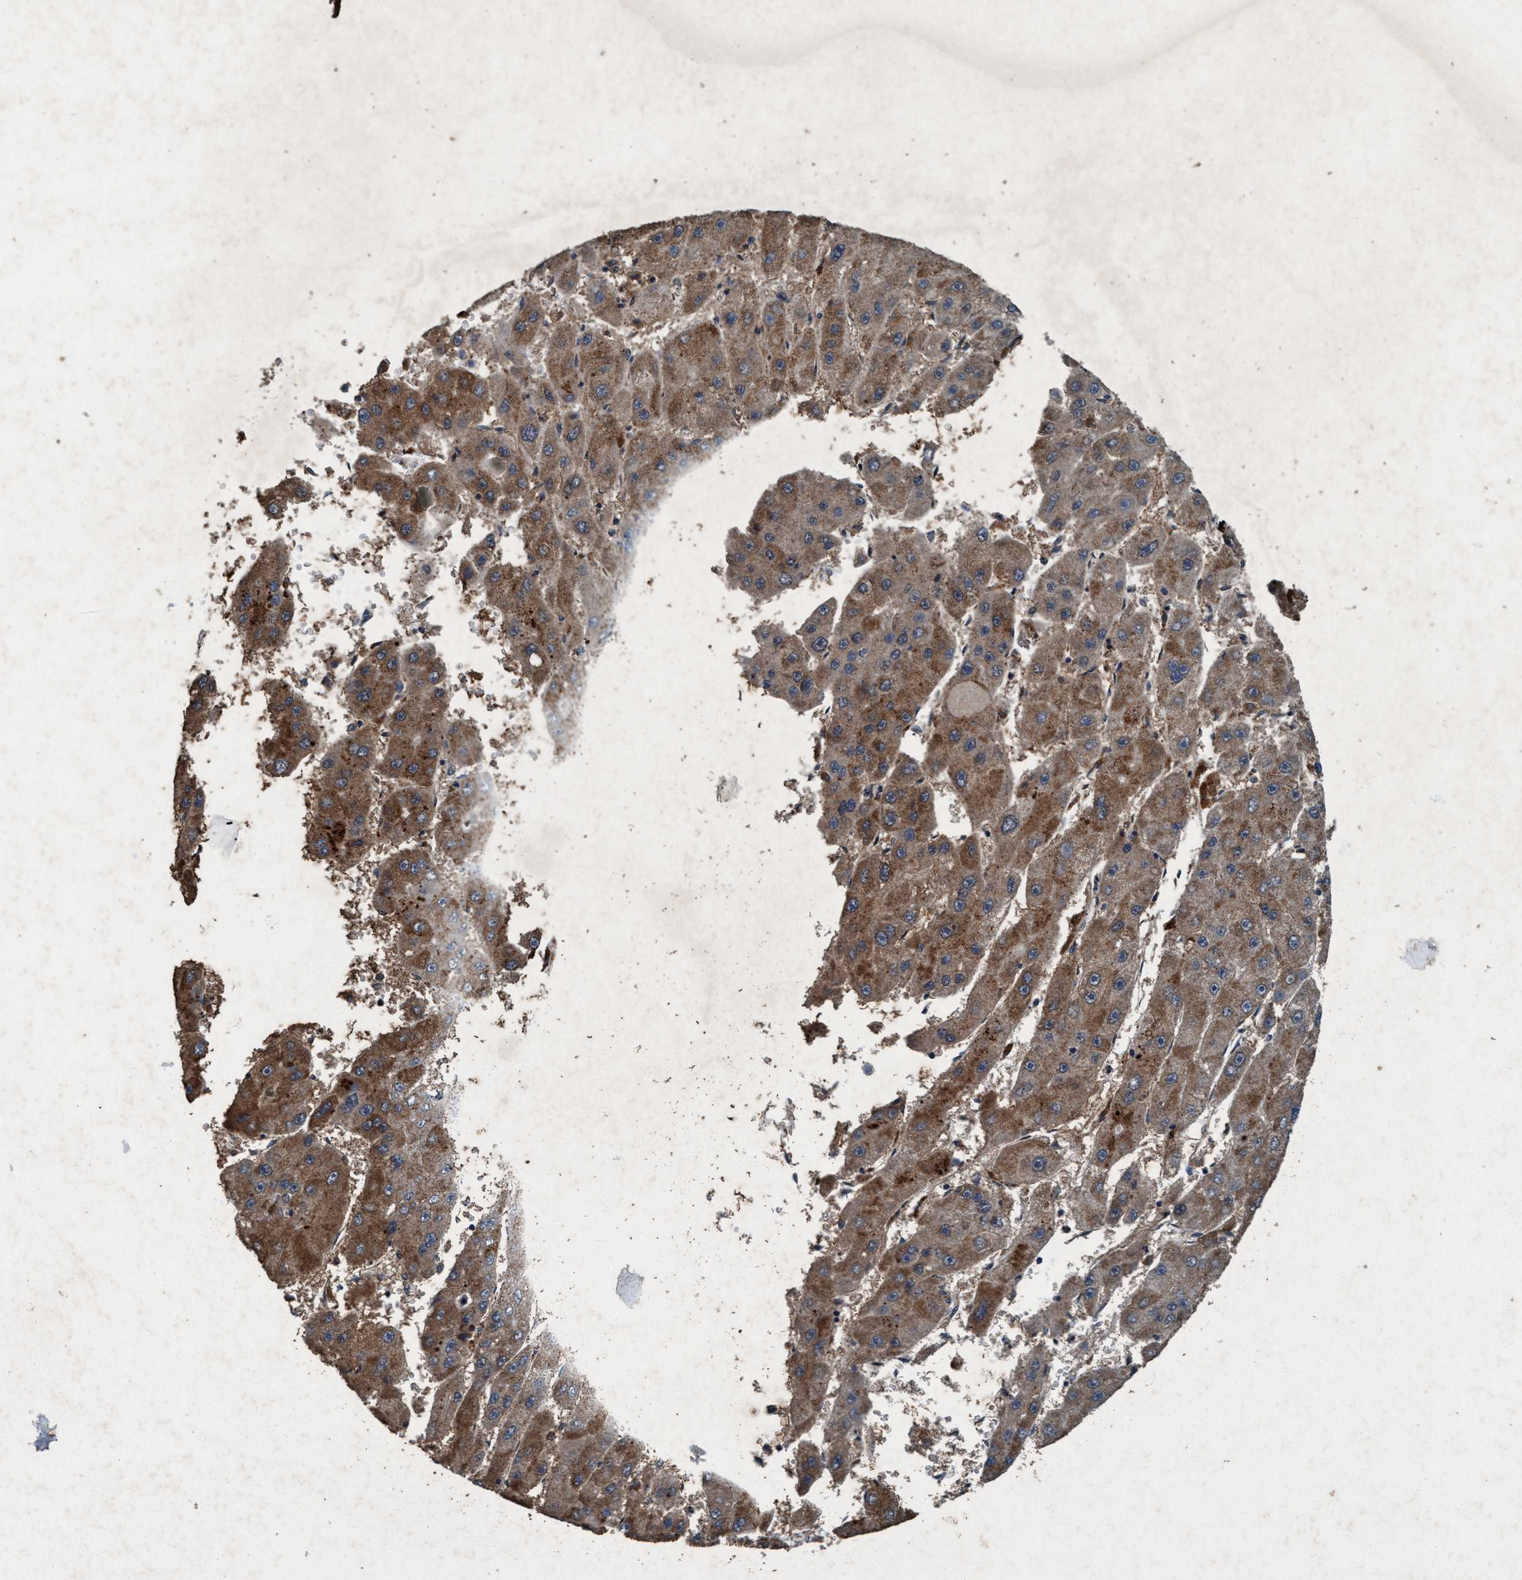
{"staining": {"intensity": "moderate", "quantity": ">75%", "location": "cytoplasmic/membranous"}, "tissue": "liver cancer", "cell_type": "Tumor cells", "image_type": "cancer", "snomed": [{"axis": "morphology", "description": "Carcinoma, Hepatocellular, NOS"}, {"axis": "topography", "description": "Liver"}], "caption": "Liver cancer was stained to show a protein in brown. There is medium levels of moderate cytoplasmic/membranous staining in about >75% of tumor cells.", "gene": "AKT1S1", "patient": {"sex": "female", "age": 61}}